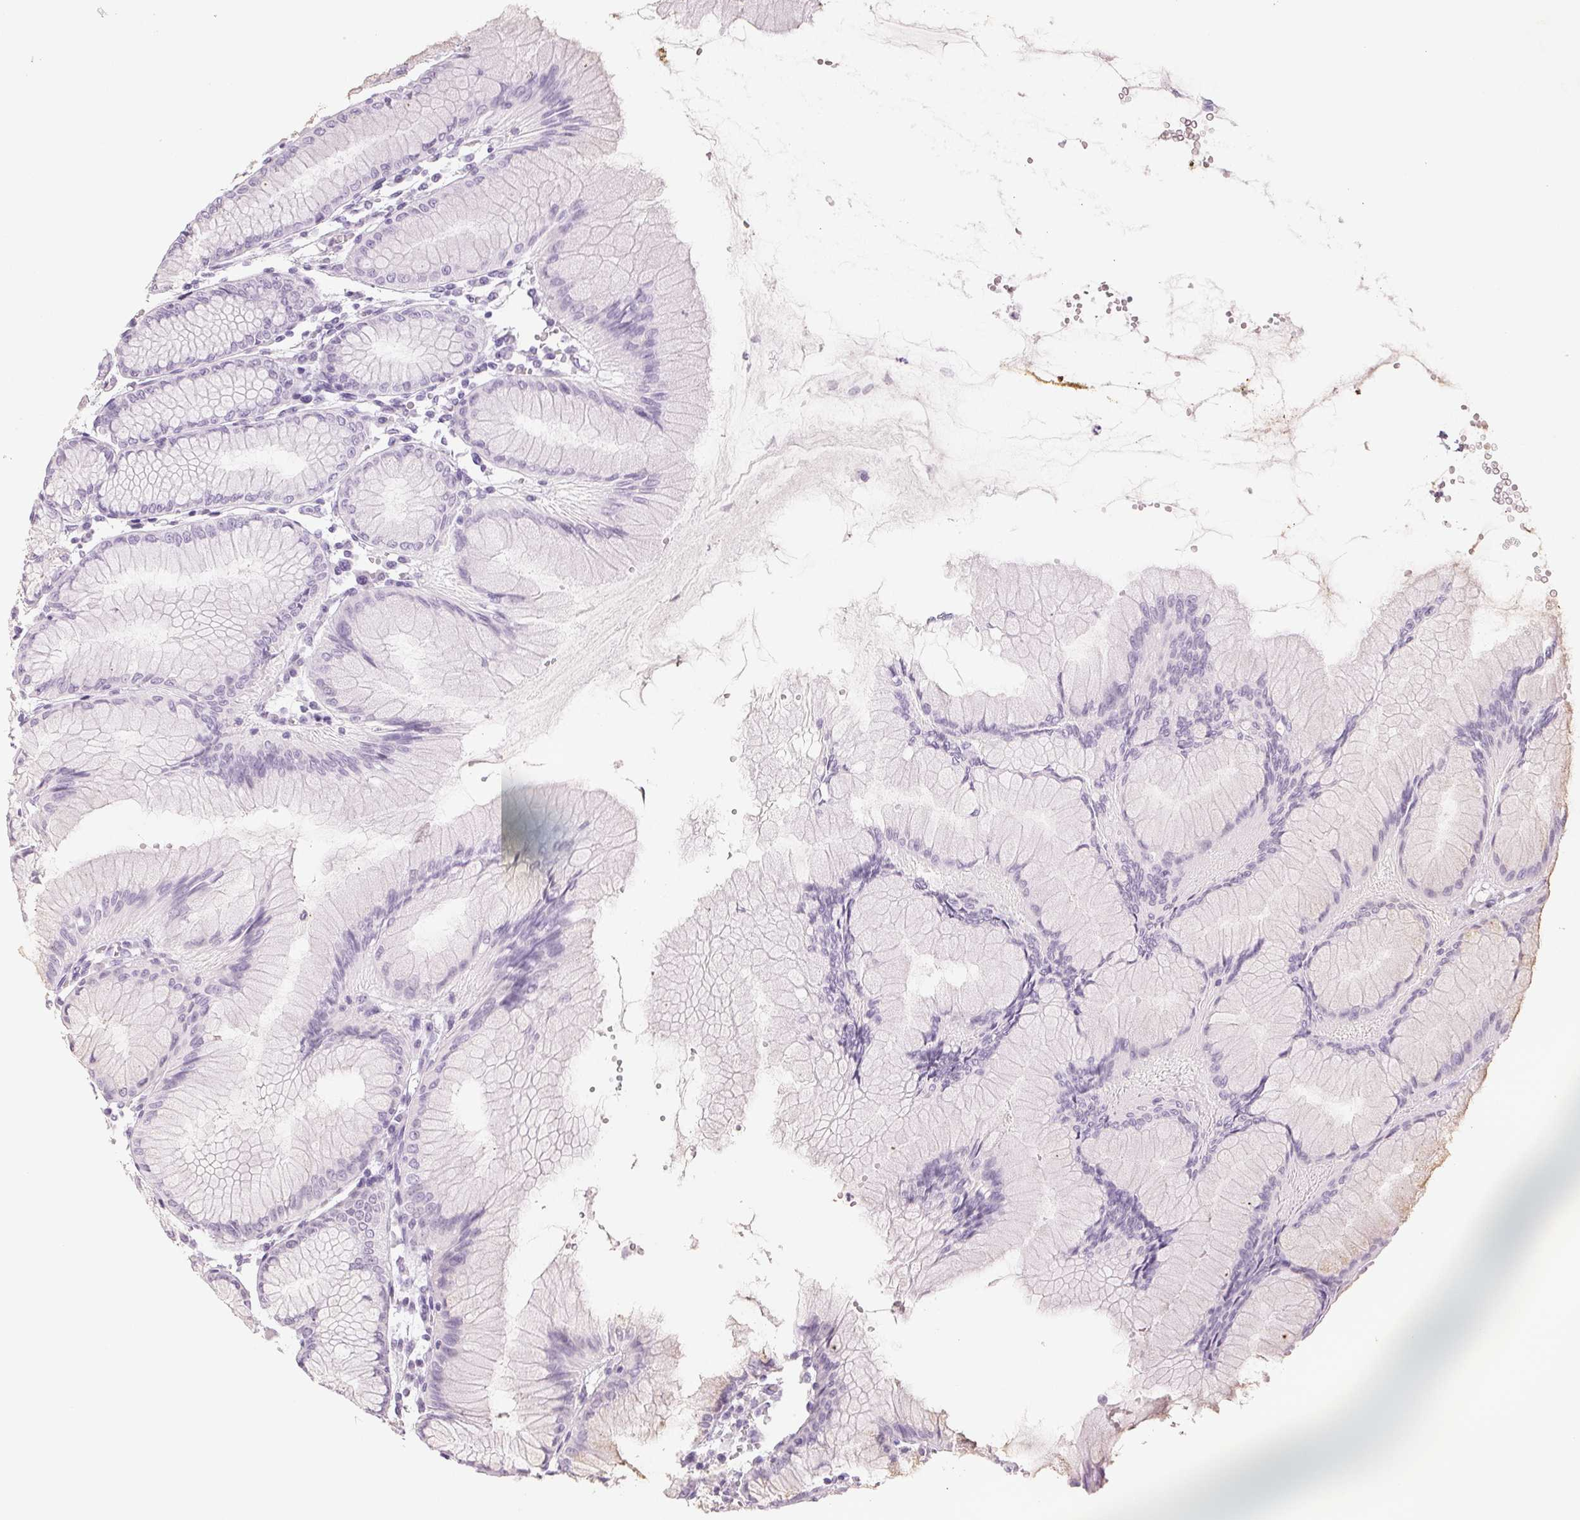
{"staining": {"intensity": "negative", "quantity": "none", "location": "none"}, "tissue": "stomach", "cell_type": "Glandular cells", "image_type": "normal", "snomed": [{"axis": "morphology", "description": "Normal tissue, NOS"}, {"axis": "topography", "description": "Stomach"}], "caption": "High magnification brightfield microscopy of unremarkable stomach stained with DAB (3,3'-diaminobenzidine) (brown) and counterstained with hematoxylin (blue): glandular cells show no significant positivity. The staining is performed using DAB (3,3'-diaminobenzidine) brown chromogen with nuclei counter-stained in using hematoxylin.", "gene": "COX14", "patient": {"sex": "female", "age": 57}}